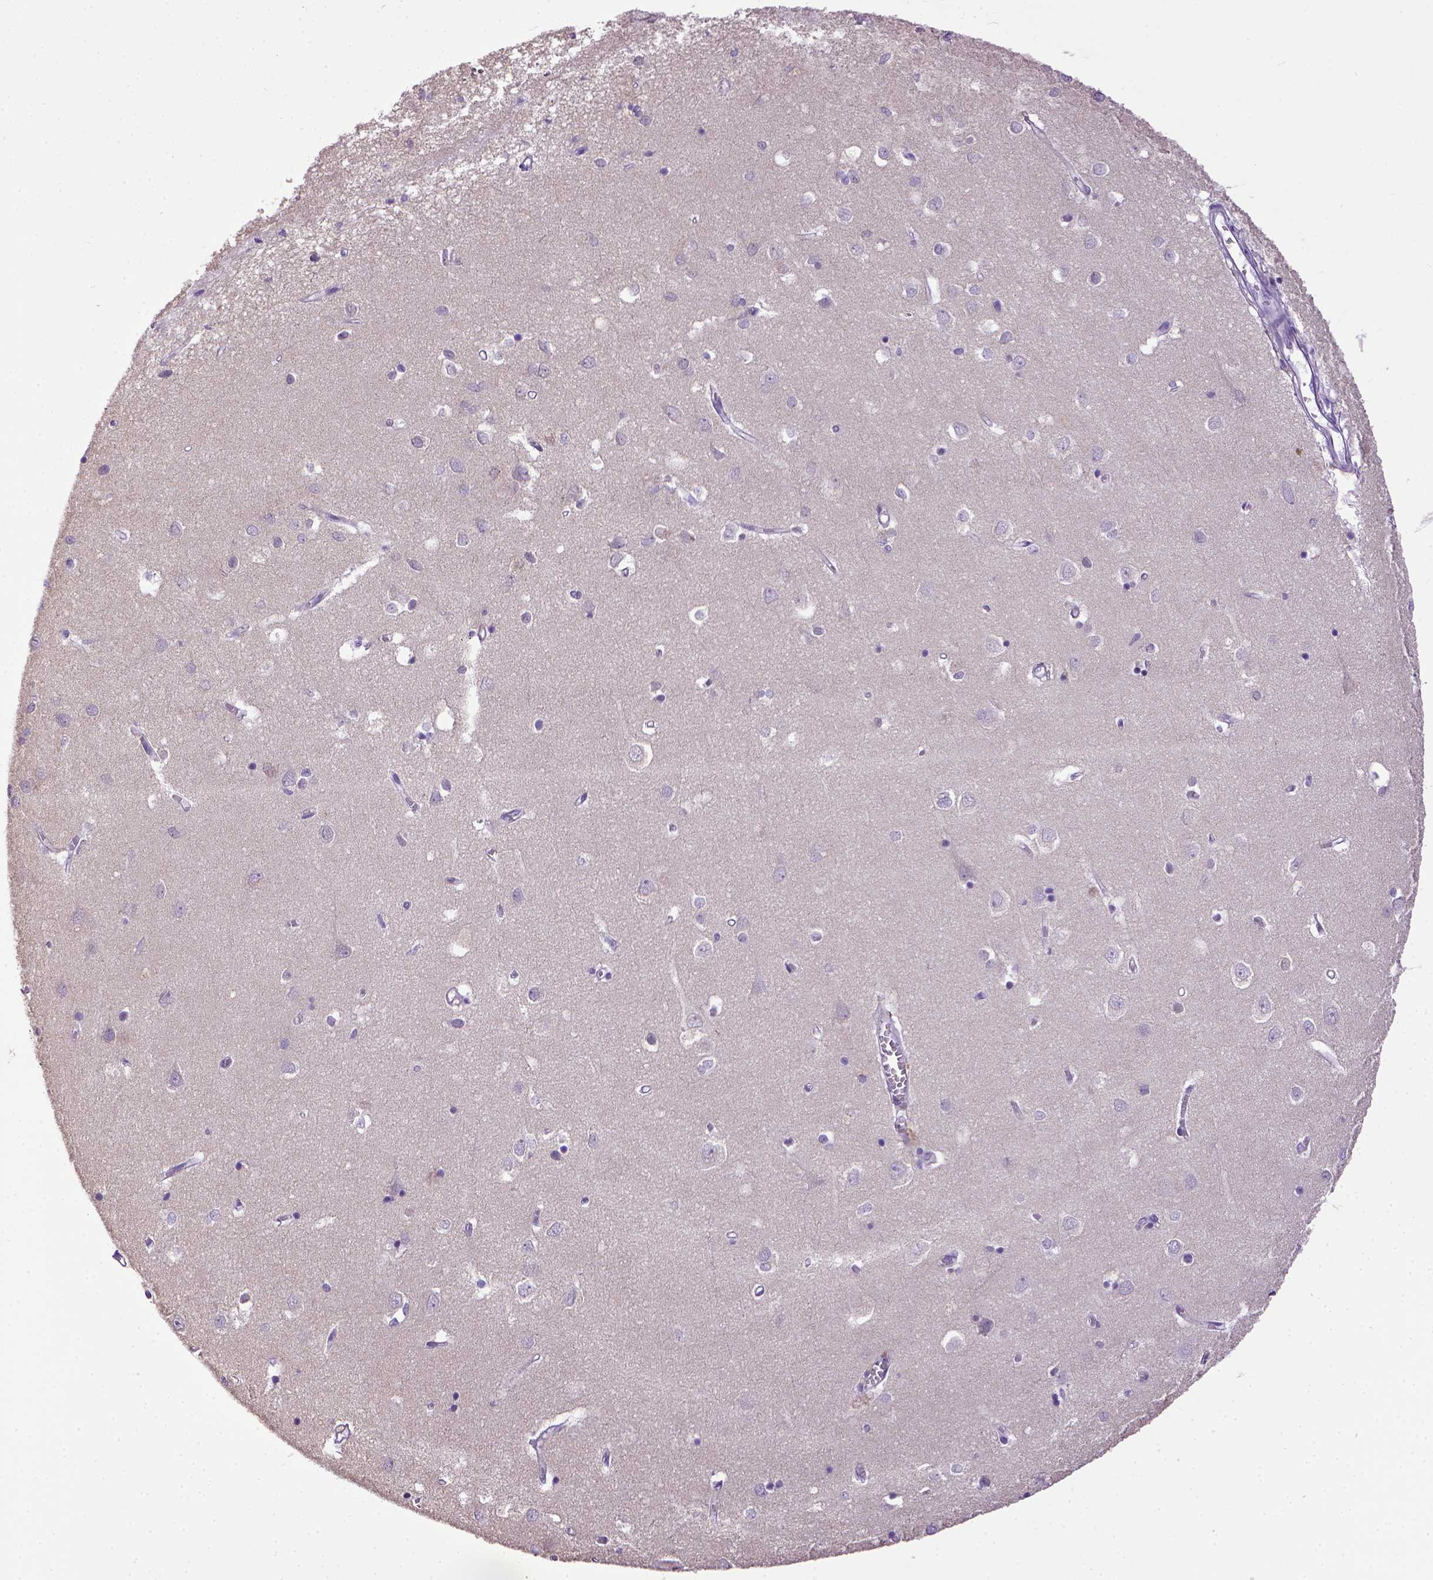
{"staining": {"intensity": "negative", "quantity": "none", "location": "none"}, "tissue": "cerebral cortex", "cell_type": "Endothelial cells", "image_type": "normal", "snomed": [{"axis": "morphology", "description": "Normal tissue, NOS"}, {"axis": "topography", "description": "Cerebral cortex"}], "caption": "DAB (3,3'-diaminobenzidine) immunohistochemical staining of normal cerebral cortex shows no significant expression in endothelial cells.", "gene": "CDH1", "patient": {"sex": "male", "age": 70}}